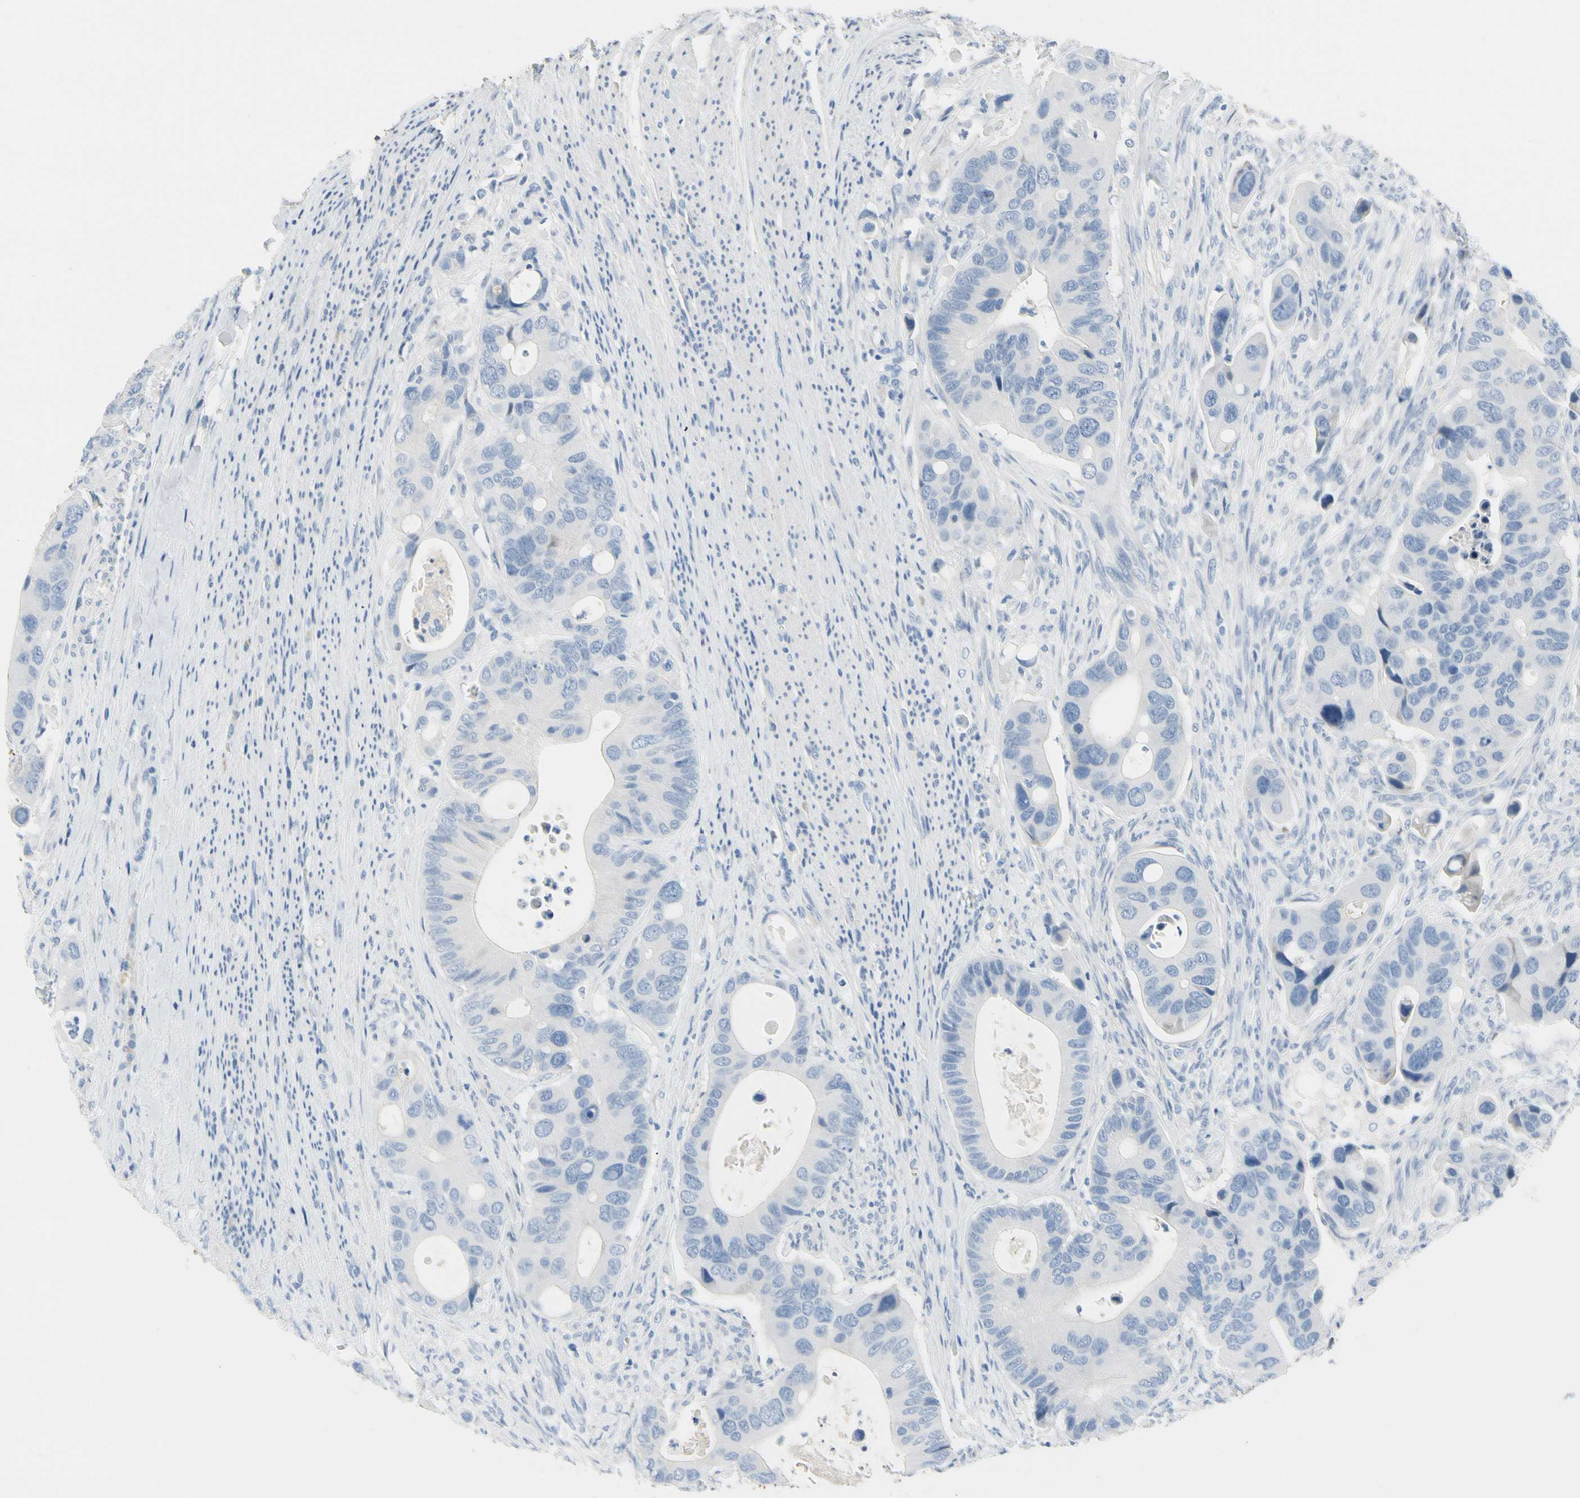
{"staining": {"intensity": "negative", "quantity": "none", "location": "none"}, "tissue": "colorectal cancer", "cell_type": "Tumor cells", "image_type": "cancer", "snomed": [{"axis": "morphology", "description": "Adenocarcinoma, NOS"}, {"axis": "topography", "description": "Rectum"}], "caption": "Photomicrograph shows no significant protein staining in tumor cells of colorectal cancer.", "gene": "MUC5B", "patient": {"sex": "female", "age": 57}}